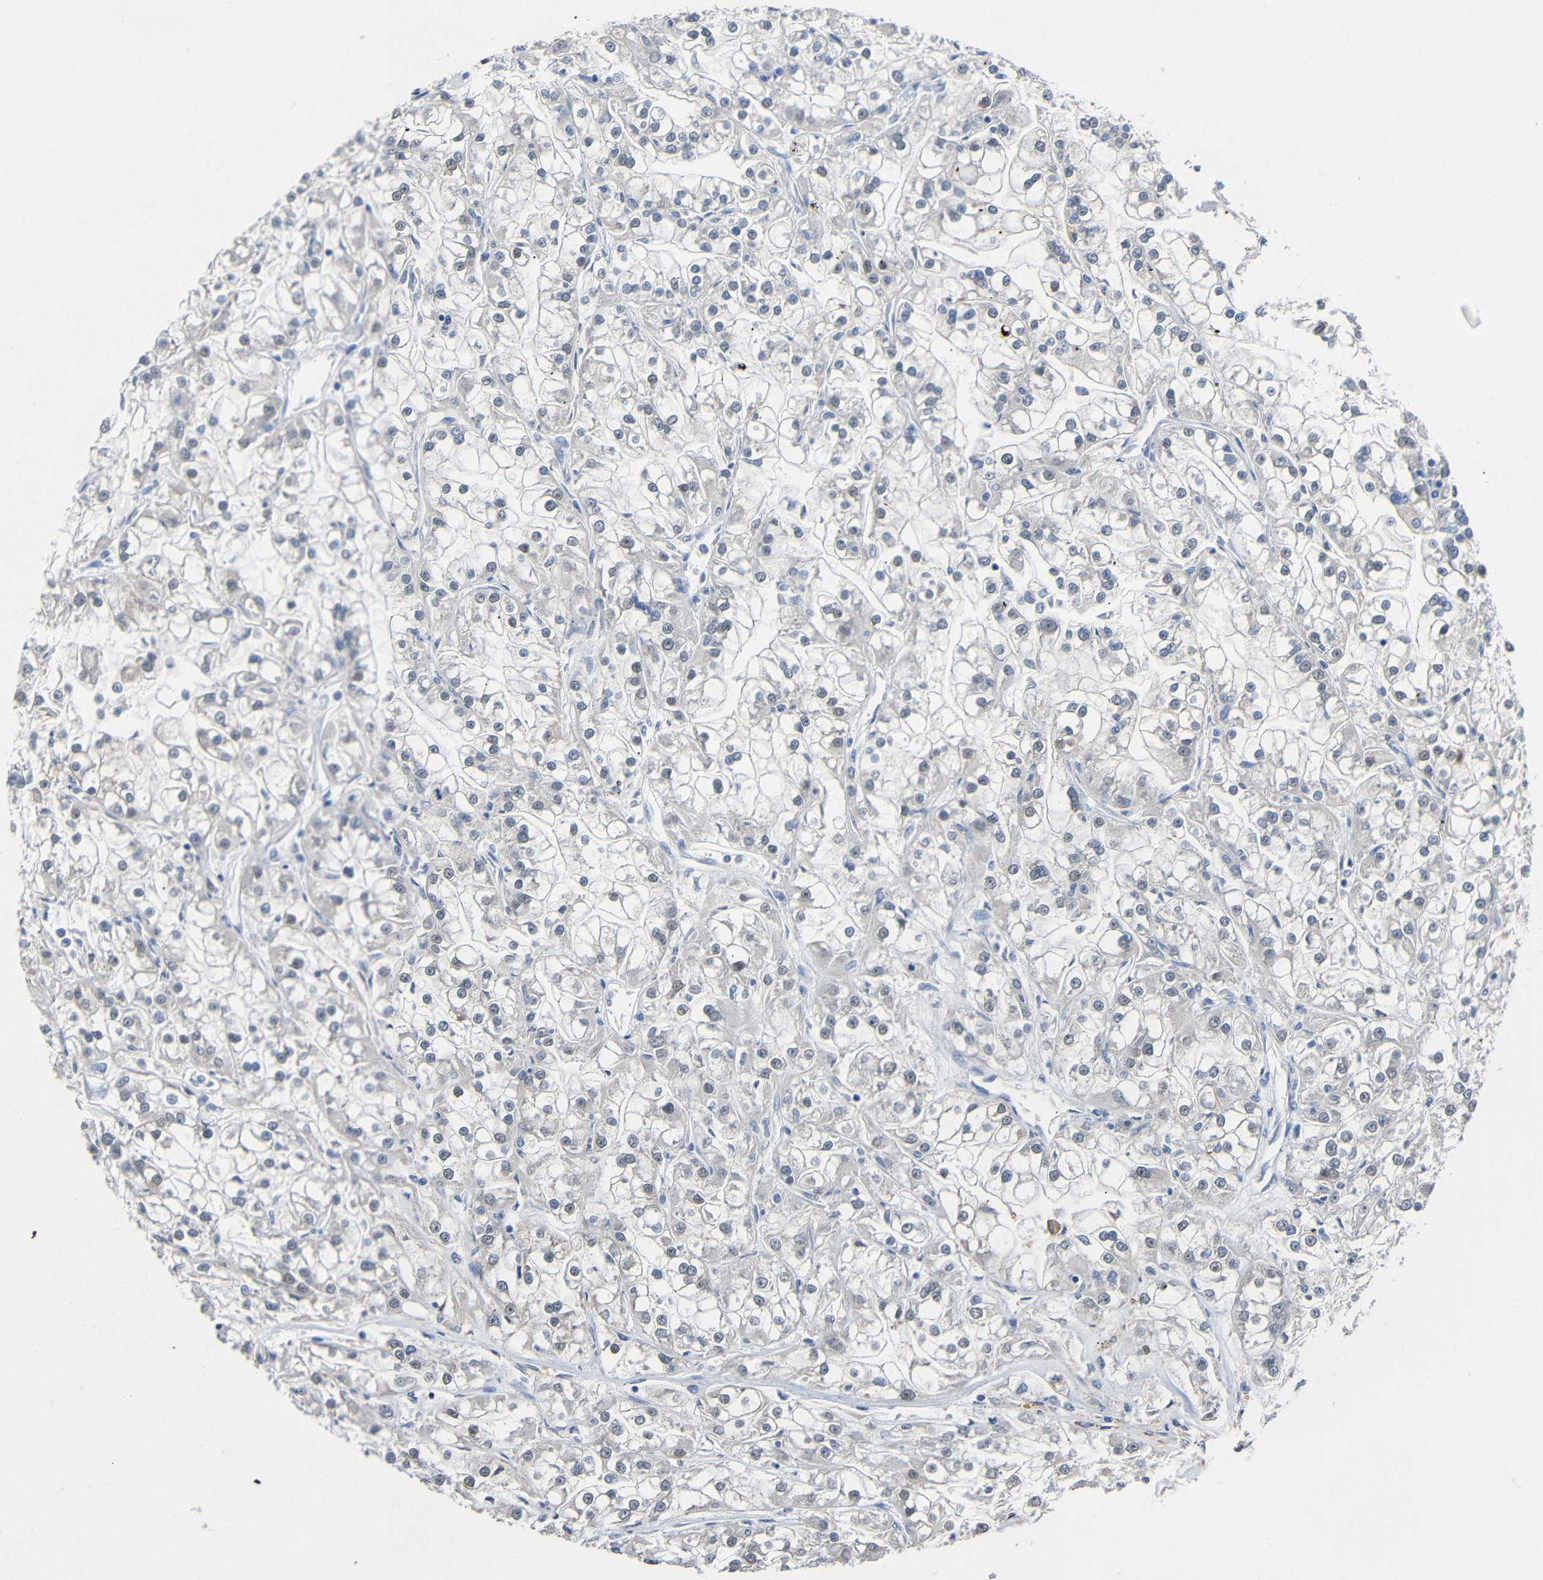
{"staining": {"intensity": "negative", "quantity": "none", "location": "none"}, "tissue": "renal cancer", "cell_type": "Tumor cells", "image_type": "cancer", "snomed": [{"axis": "morphology", "description": "Adenocarcinoma, NOS"}, {"axis": "topography", "description": "Kidney"}], "caption": "Immunohistochemistry (IHC) of human renal adenocarcinoma displays no positivity in tumor cells. (DAB IHC, high magnification).", "gene": "HNF1A", "patient": {"sex": "female", "age": 52}}